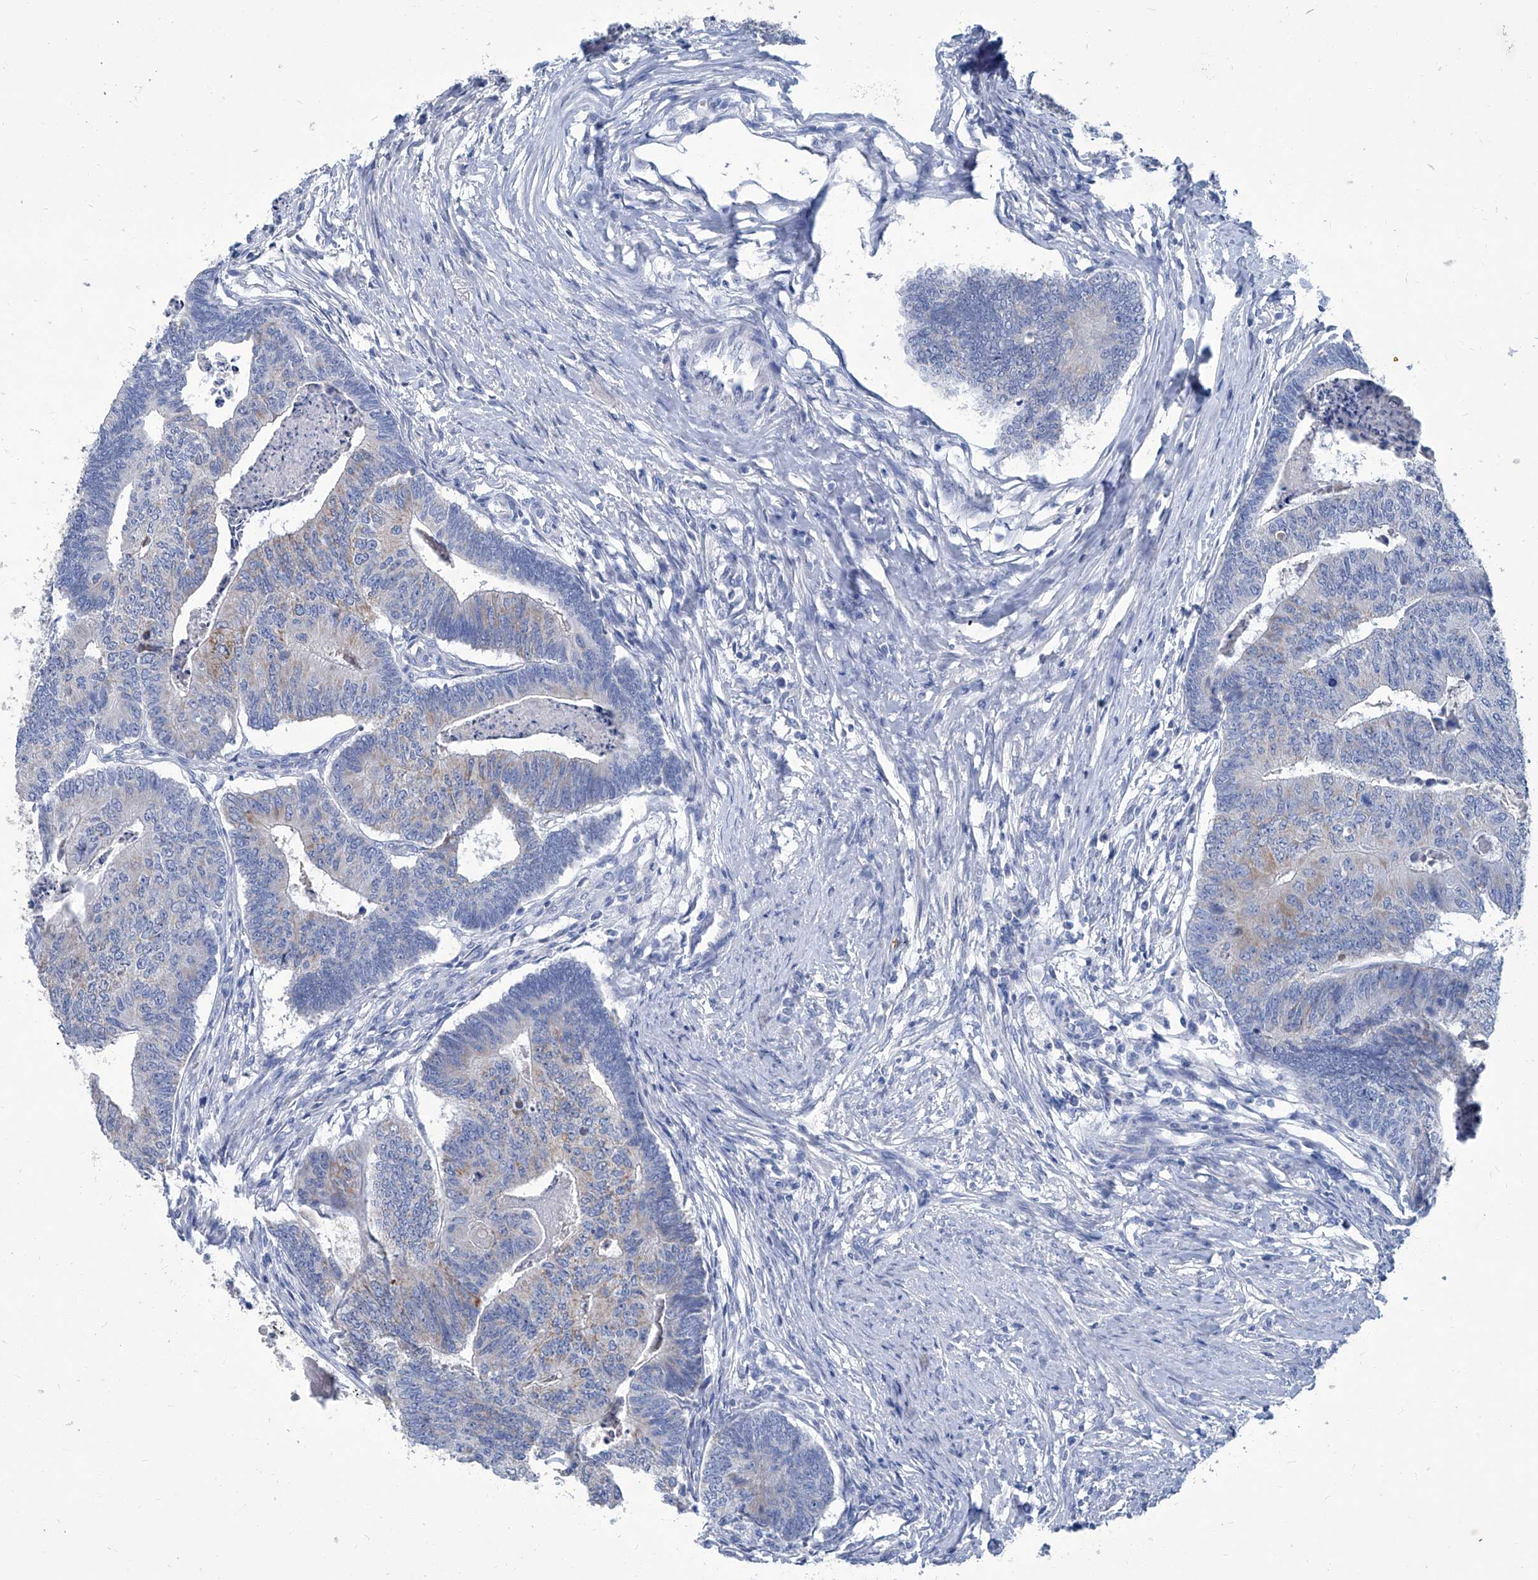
{"staining": {"intensity": "moderate", "quantity": "<25%", "location": "cytoplasmic/membranous"}, "tissue": "colorectal cancer", "cell_type": "Tumor cells", "image_type": "cancer", "snomed": [{"axis": "morphology", "description": "Adenocarcinoma, NOS"}, {"axis": "topography", "description": "Colon"}], "caption": "This is an image of IHC staining of adenocarcinoma (colorectal), which shows moderate expression in the cytoplasmic/membranous of tumor cells.", "gene": "MTARC1", "patient": {"sex": "female", "age": 67}}